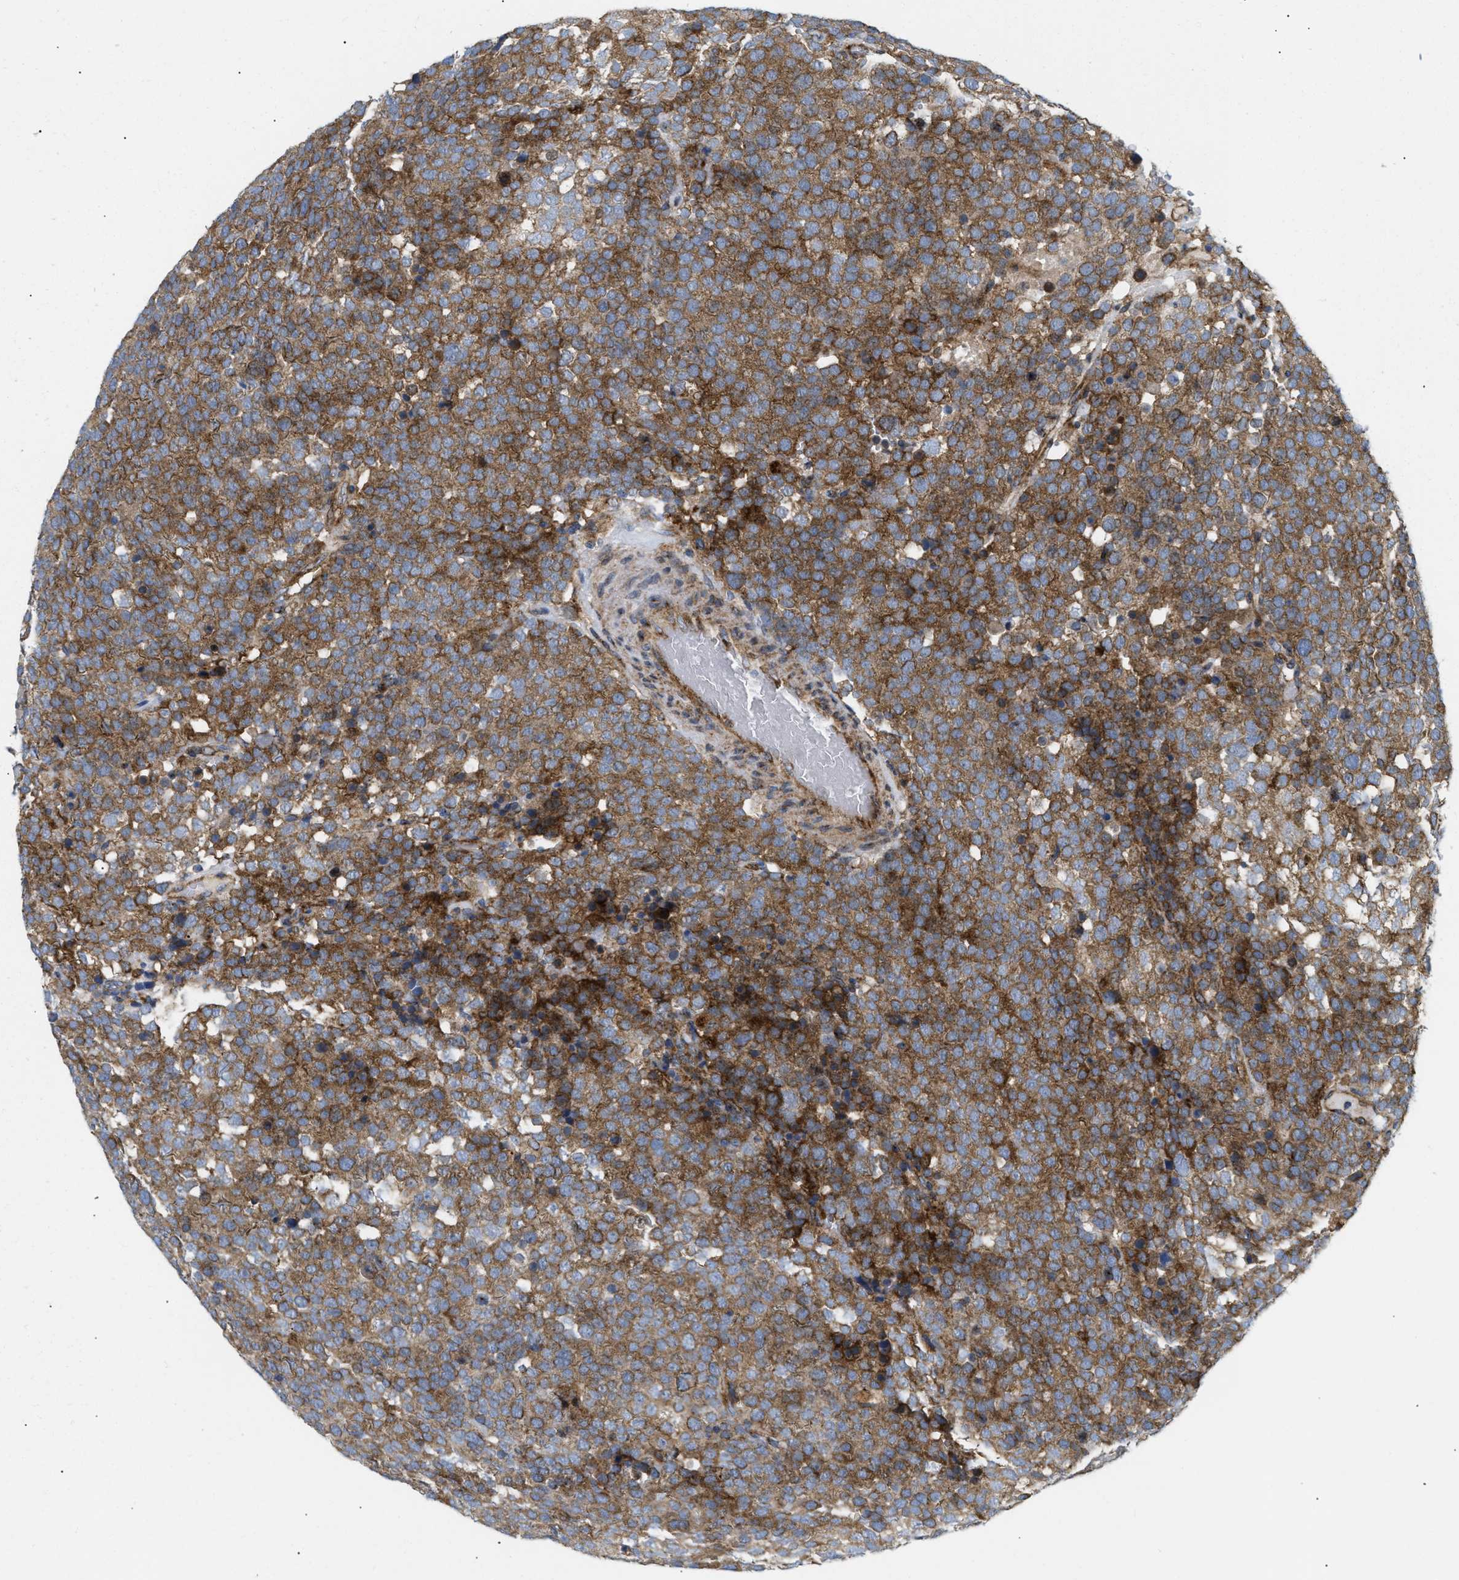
{"staining": {"intensity": "strong", "quantity": ">75%", "location": "cytoplasmic/membranous"}, "tissue": "testis cancer", "cell_type": "Tumor cells", "image_type": "cancer", "snomed": [{"axis": "morphology", "description": "Seminoma, NOS"}, {"axis": "topography", "description": "Testis"}], "caption": "Testis seminoma tissue shows strong cytoplasmic/membranous staining in approximately >75% of tumor cells, visualized by immunohistochemistry.", "gene": "DCTN4", "patient": {"sex": "male", "age": 71}}